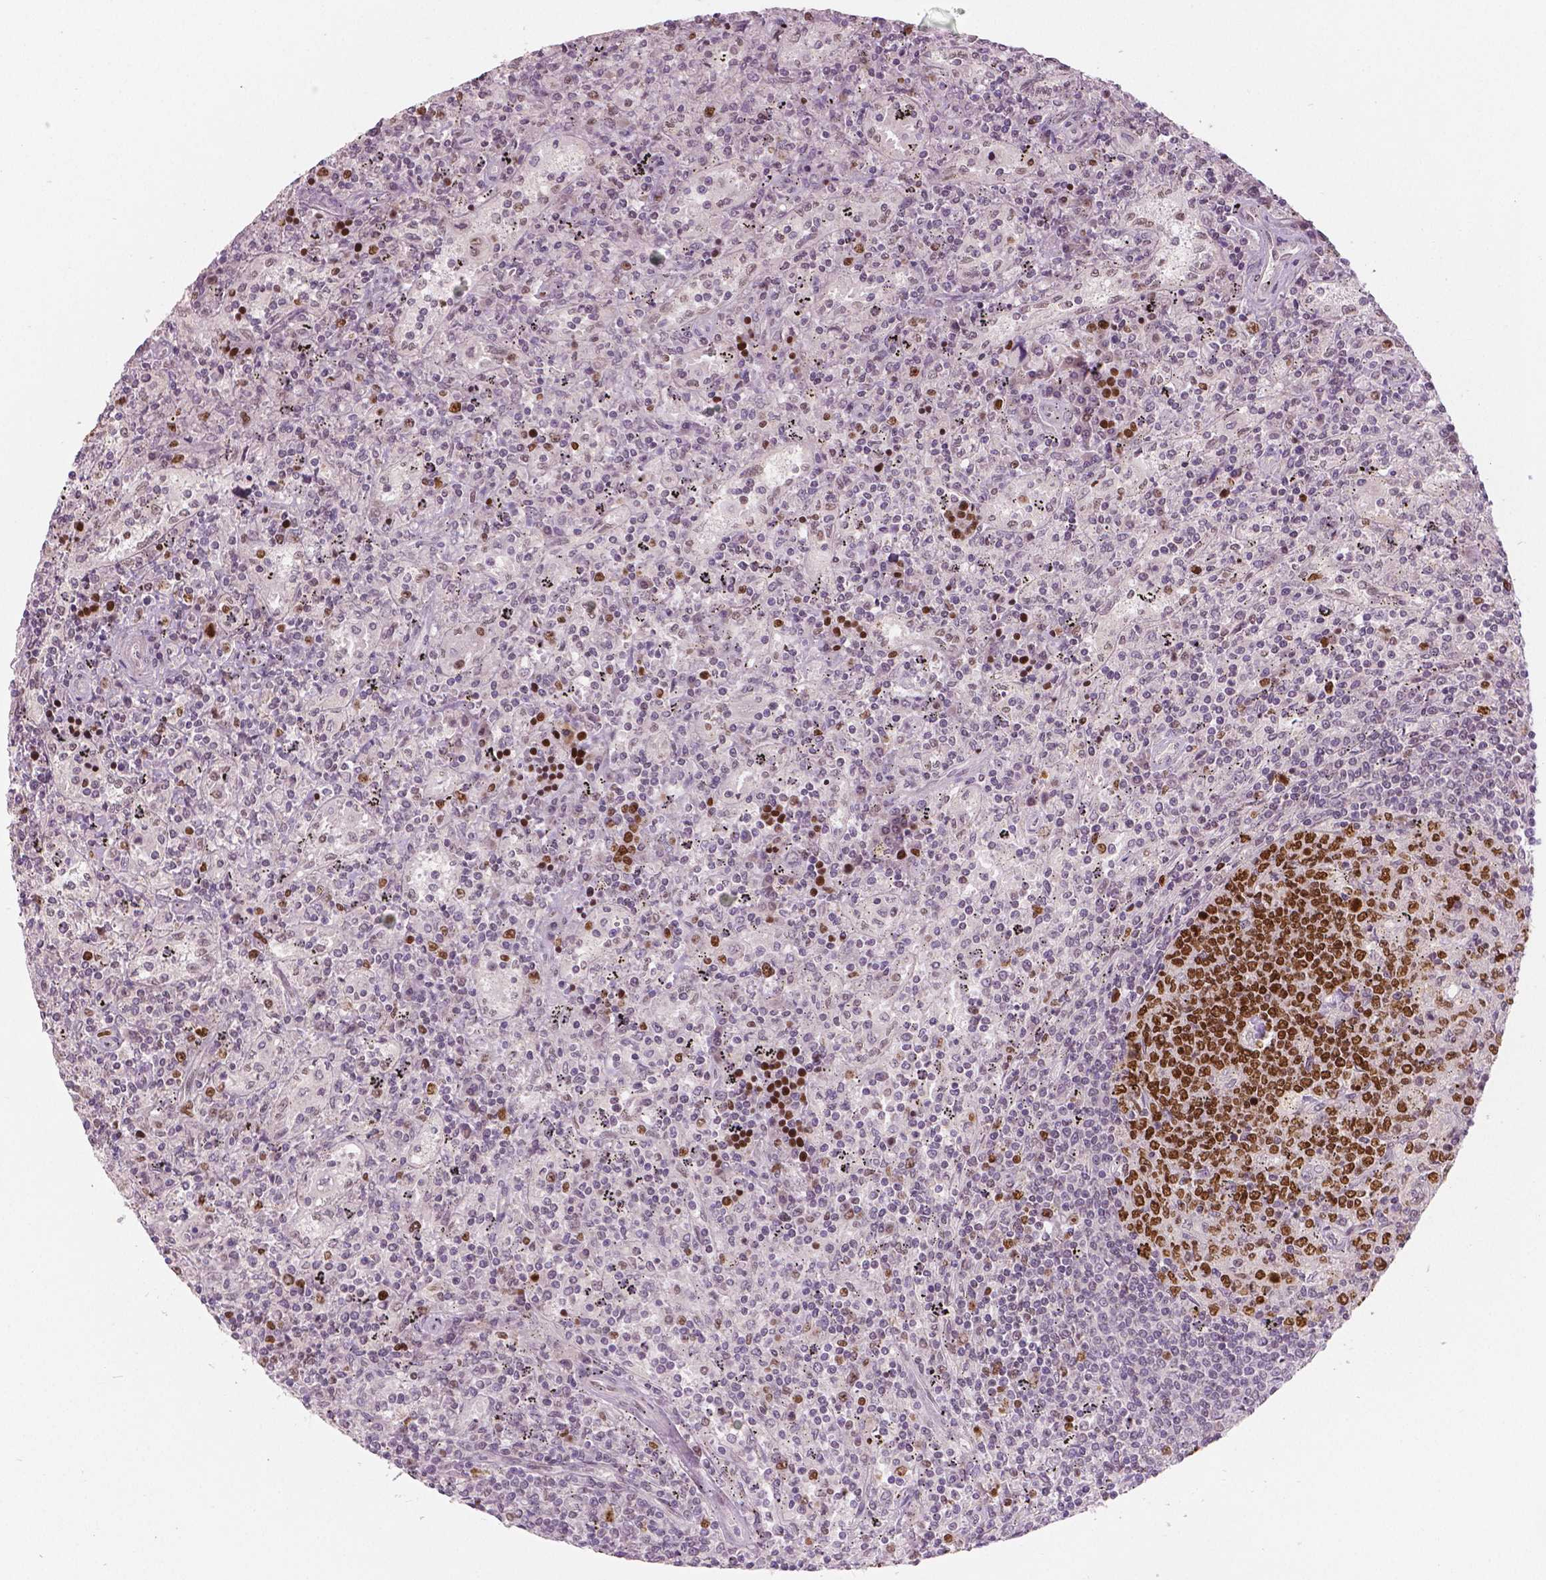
{"staining": {"intensity": "moderate", "quantity": "<25%", "location": "nuclear"}, "tissue": "lymphoma", "cell_type": "Tumor cells", "image_type": "cancer", "snomed": [{"axis": "morphology", "description": "Malignant lymphoma, non-Hodgkin's type, Low grade"}, {"axis": "topography", "description": "Spleen"}], "caption": "Tumor cells exhibit moderate nuclear staining in approximately <25% of cells in lymphoma. The staining is performed using DAB brown chromogen to label protein expression. The nuclei are counter-stained blue using hematoxylin.", "gene": "NSD2", "patient": {"sex": "male", "age": 62}}